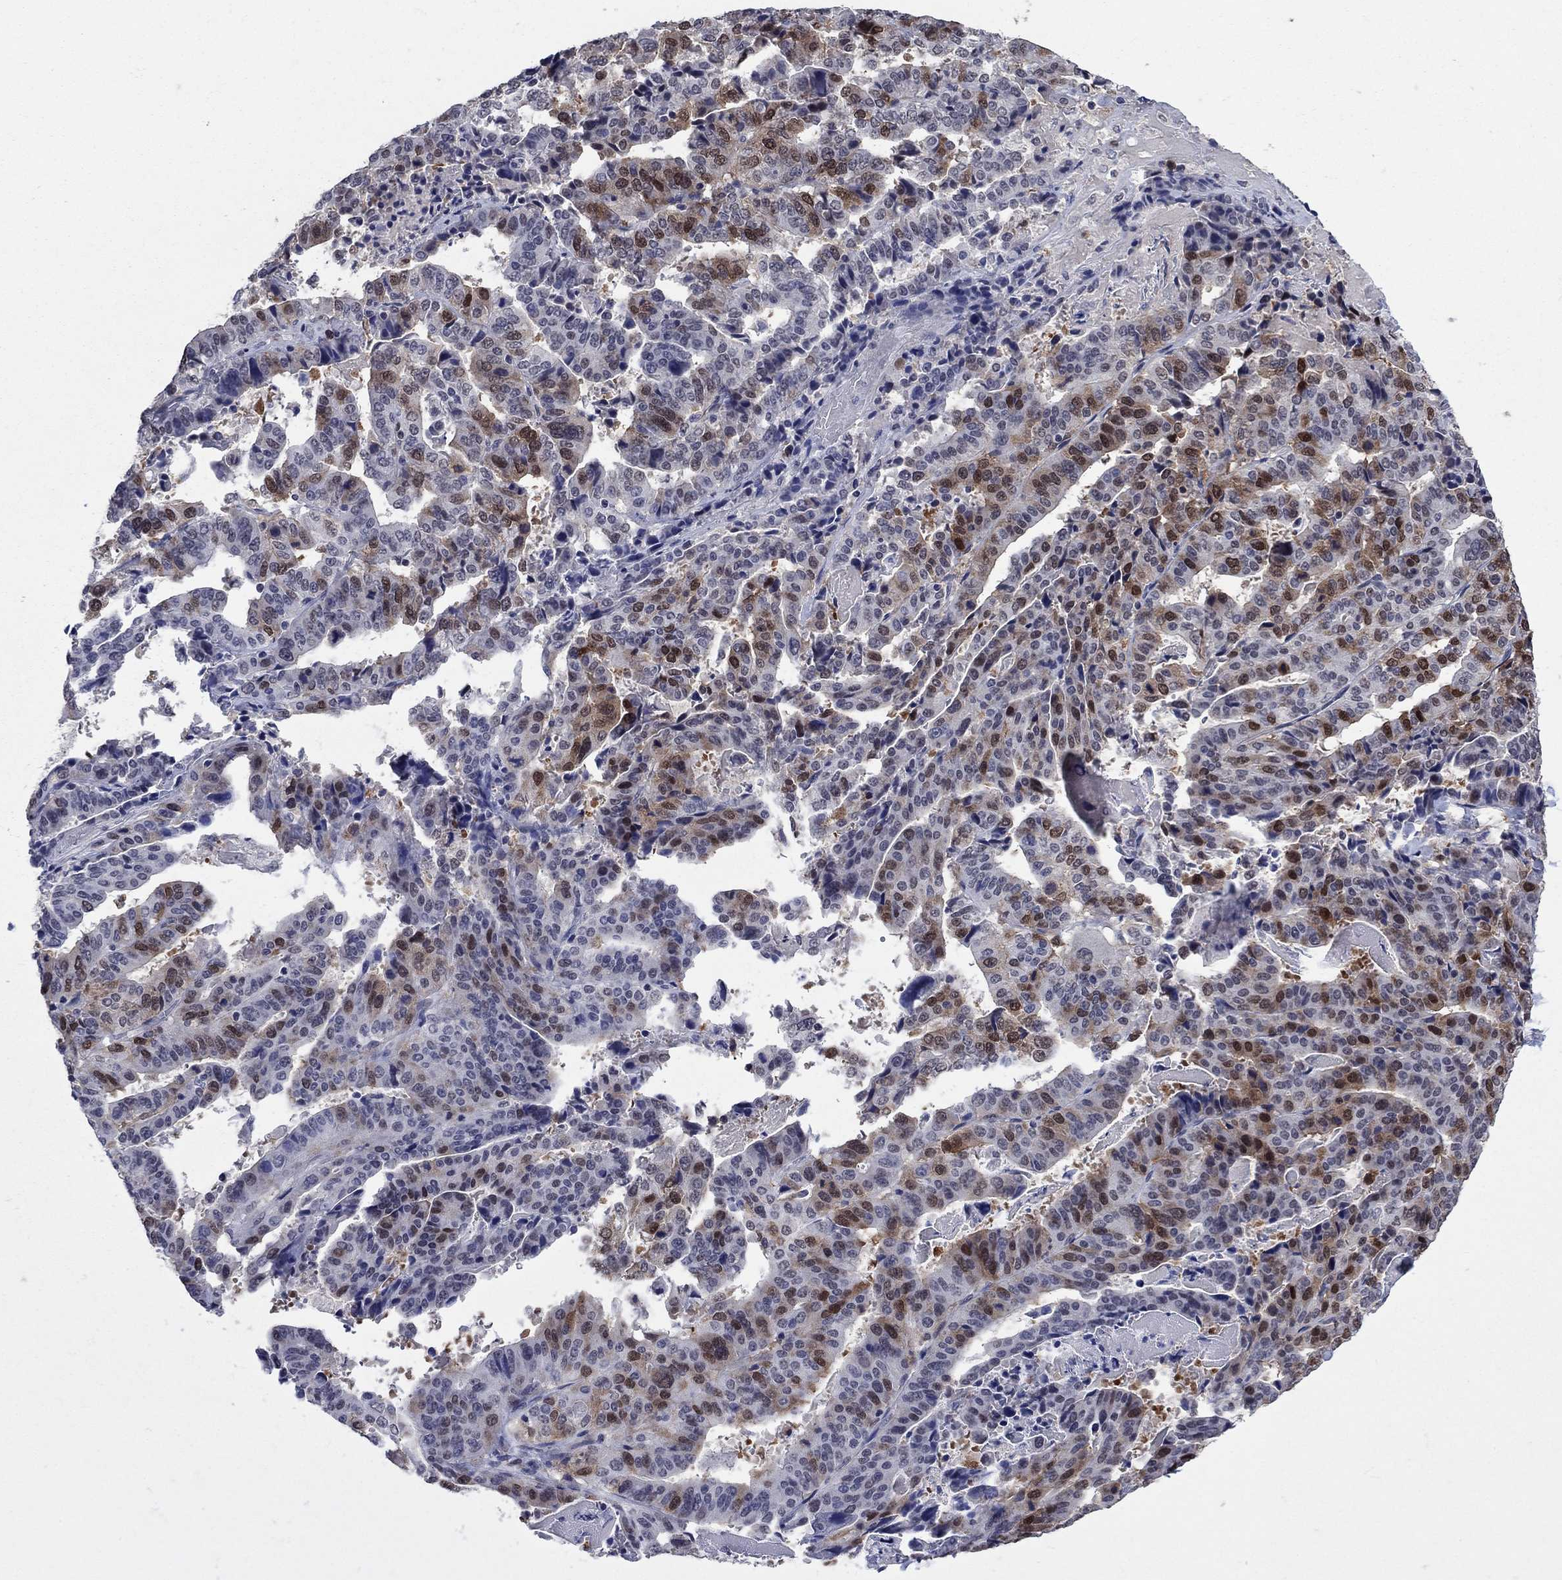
{"staining": {"intensity": "moderate", "quantity": "25%-75%", "location": "cytoplasmic/membranous,nuclear"}, "tissue": "stomach cancer", "cell_type": "Tumor cells", "image_type": "cancer", "snomed": [{"axis": "morphology", "description": "Adenocarcinoma, NOS"}, {"axis": "topography", "description": "Stomach"}], "caption": "This micrograph reveals stomach adenocarcinoma stained with immunohistochemistry to label a protein in brown. The cytoplasmic/membranous and nuclear of tumor cells show moderate positivity for the protein. Nuclei are counter-stained blue.", "gene": "TYMS", "patient": {"sex": "male", "age": 48}}